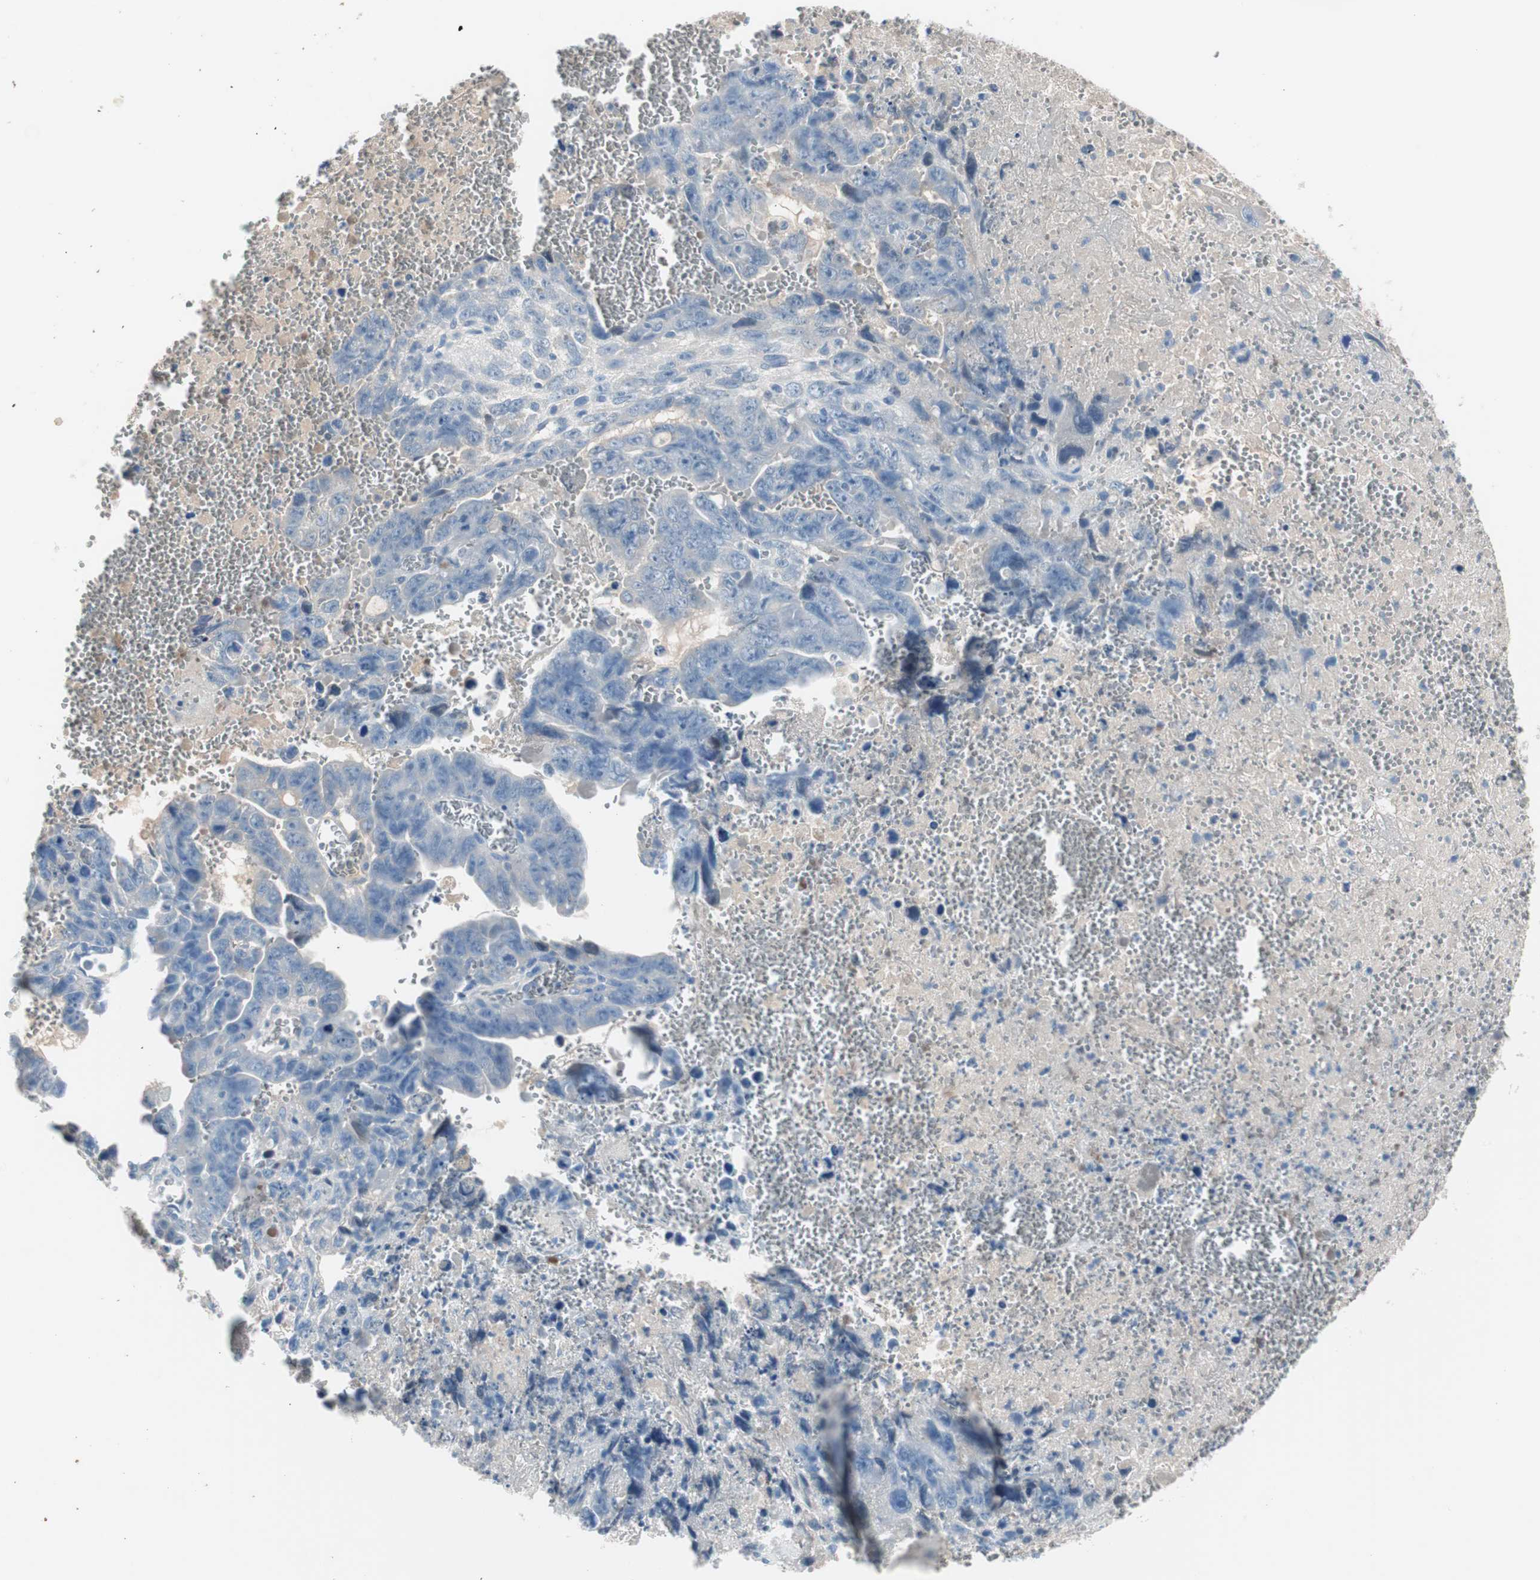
{"staining": {"intensity": "negative", "quantity": "none", "location": "none"}, "tissue": "testis cancer", "cell_type": "Tumor cells", "image_type": "cancer", "snomed": [{"axis": "morphology", "description": "Carcinoma, Embryonal, NOS"}, {"axis": "topography", "description": "Testis"}], "caption": "DAB (3,3'-diaminobenzidine) immunohistochemical staining of testis cancer (embryonal carcinoma) demonstrates no significant positivity in tumor cells.", "gene": "SERPINF1", "patient": {"sex": "male", "age": 28}}